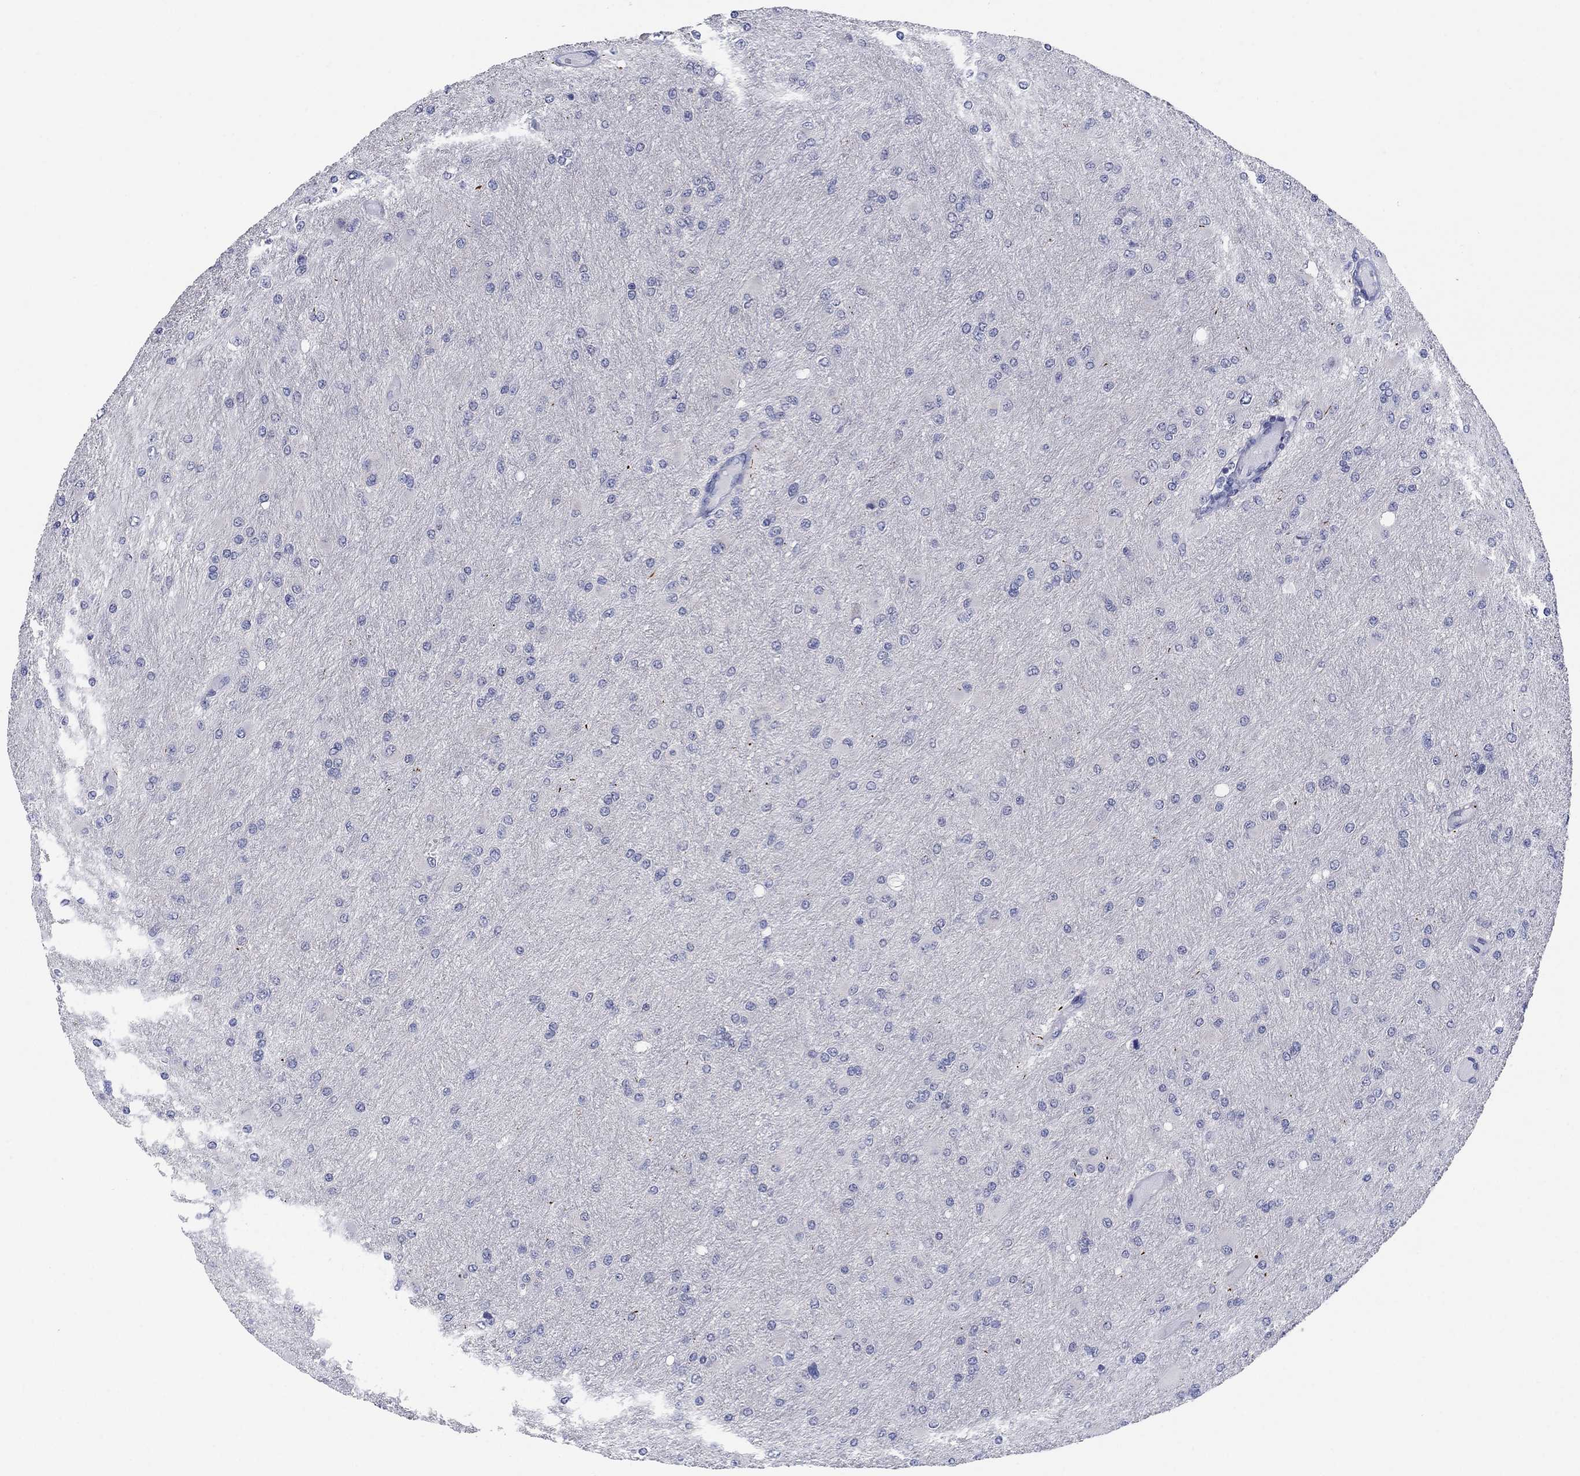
{"staining": {"intensity": "negative", "quantity": "none", "location": "none"}, "tissue": "glioma", "cell_type": "Tumor cells", "image_type": "cancer", "snomed": [{"axis": "morphology", "description": "Glioma, malignant, High grade"}, {"axis": "topography", "description": "Cerebral cortex"}], "caption": "The histopathology image demonstrates no significant staining in tumor cells of glioma.", "gene": "FER1L6", "patient": {"sex": "female", "age": 36}}